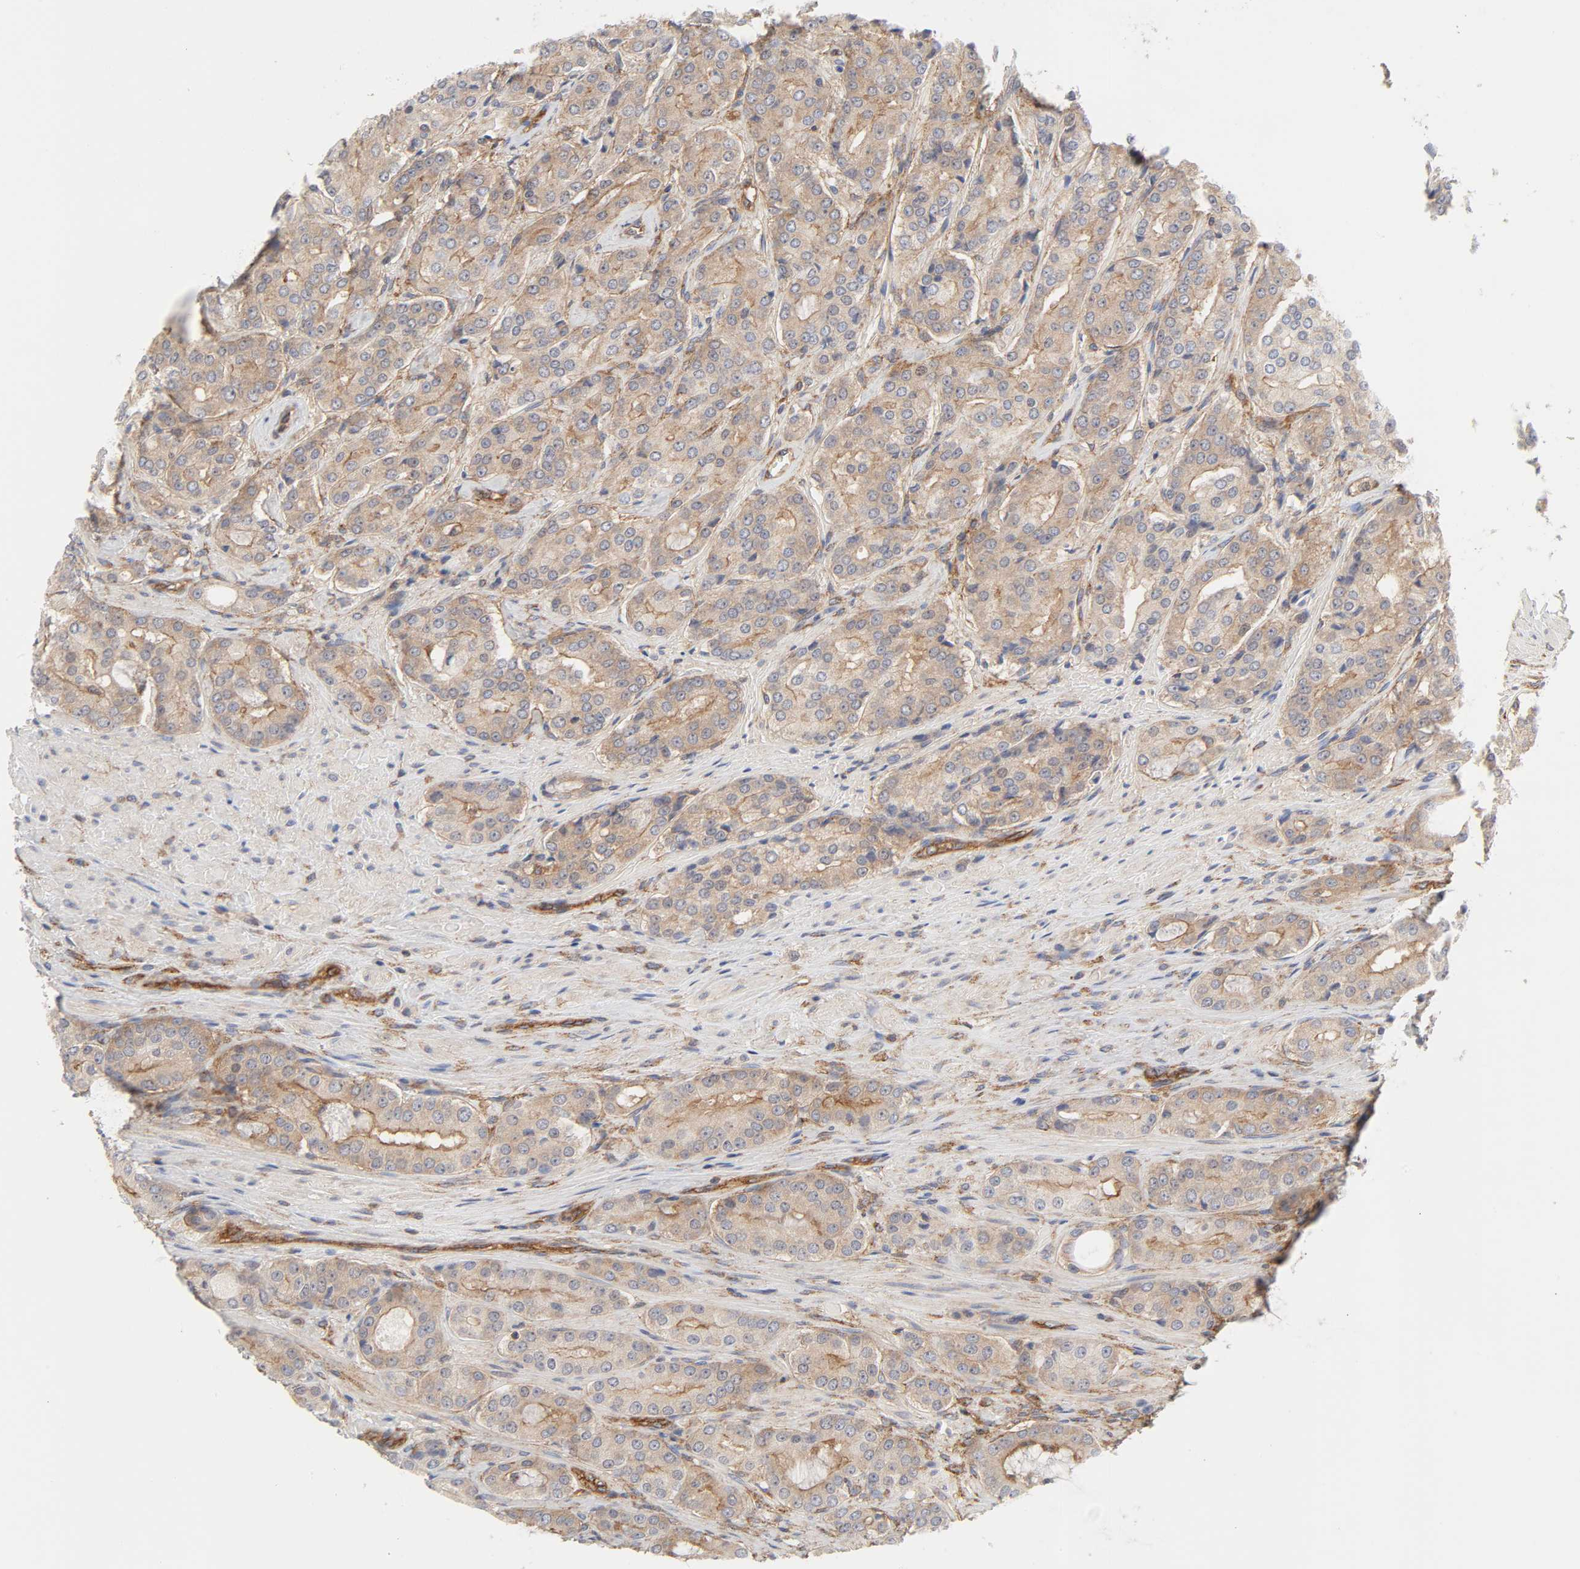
{"staining": {"intensity": "moderate", "quantity": "25%-75%", "location": "cytoplasmic/membranous"}, "tissue": "prostate cancer", "cell_type": "Tumor cells", "image_type": "cancer", "snomed": [{"axis": "morphology", "description": "Adenocarcinoma, High grade"}, {"axis": "topography", "description": "Prostate"}], "caption": "DAB immunohistochemical staining of prostate cancer displays moderate cytoplasmic/membranous protein positivity in approximately 25%-75% of tumor cells.", "gene": "AP2A1", "patient": {"sex": "male", "age": 72}}